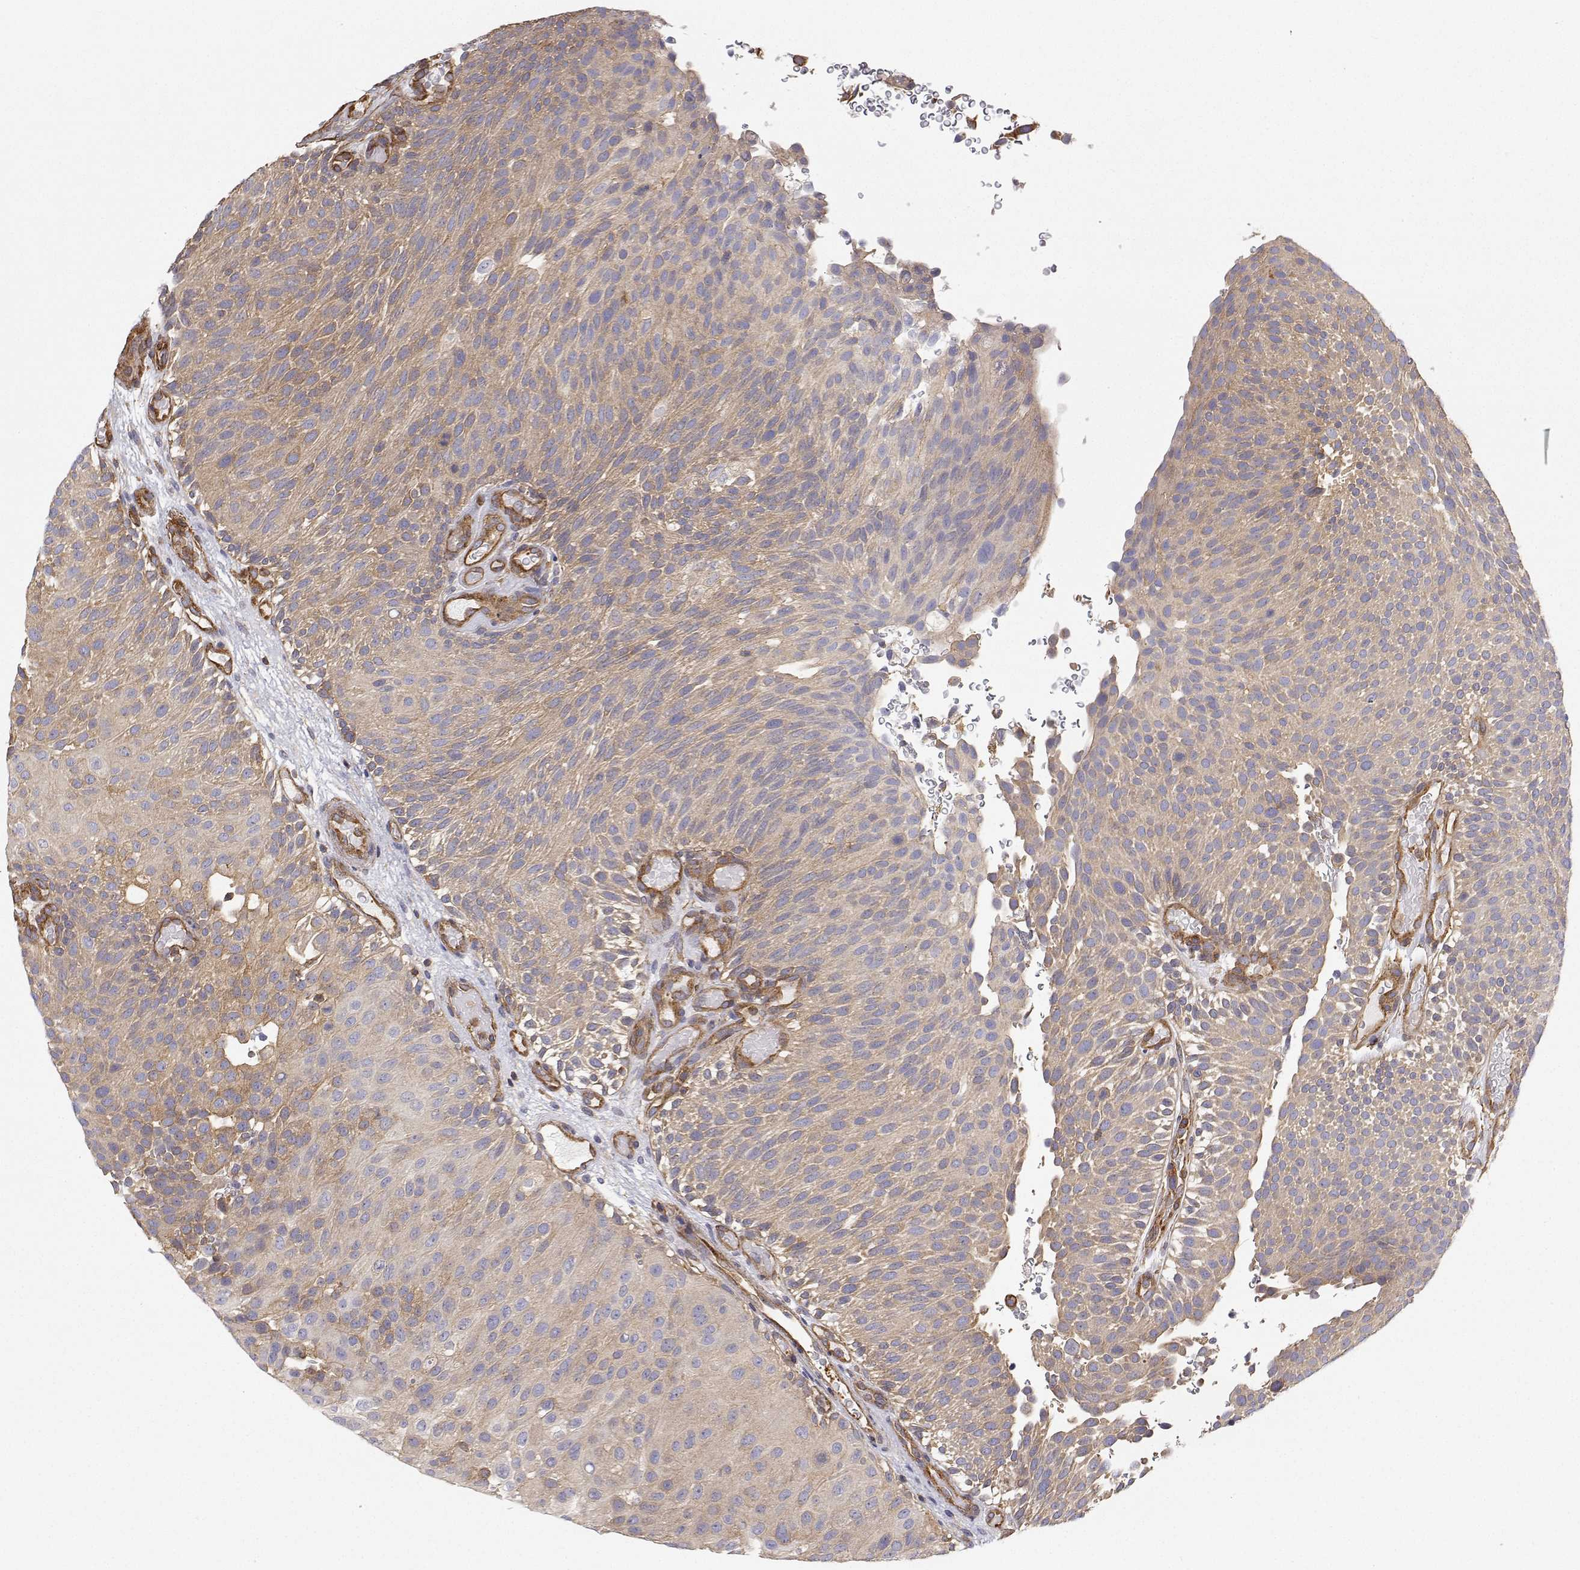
{"staining": {"intensity": "weak", "quantity": "<25%", "location": "cytoplasmic/membranous"}, "tissue": "urothelial cancer", "cell_type": "Tumor cells", "image_type": "cancer", "snomed": [{"axis": "morphology", "description": "Urothelial carcinoma, Low grade"}, {"axis": "topography", "description": "Urinary bladder"}], "caption": "IHC micrograph of neoplastic tissue: human low-grade urothelial carcinoma stained with DAB demonstrates no significant protein positivity in tumor cells.", "gene": "MYH9", "patient": {"sex": "male", "age": 78}}